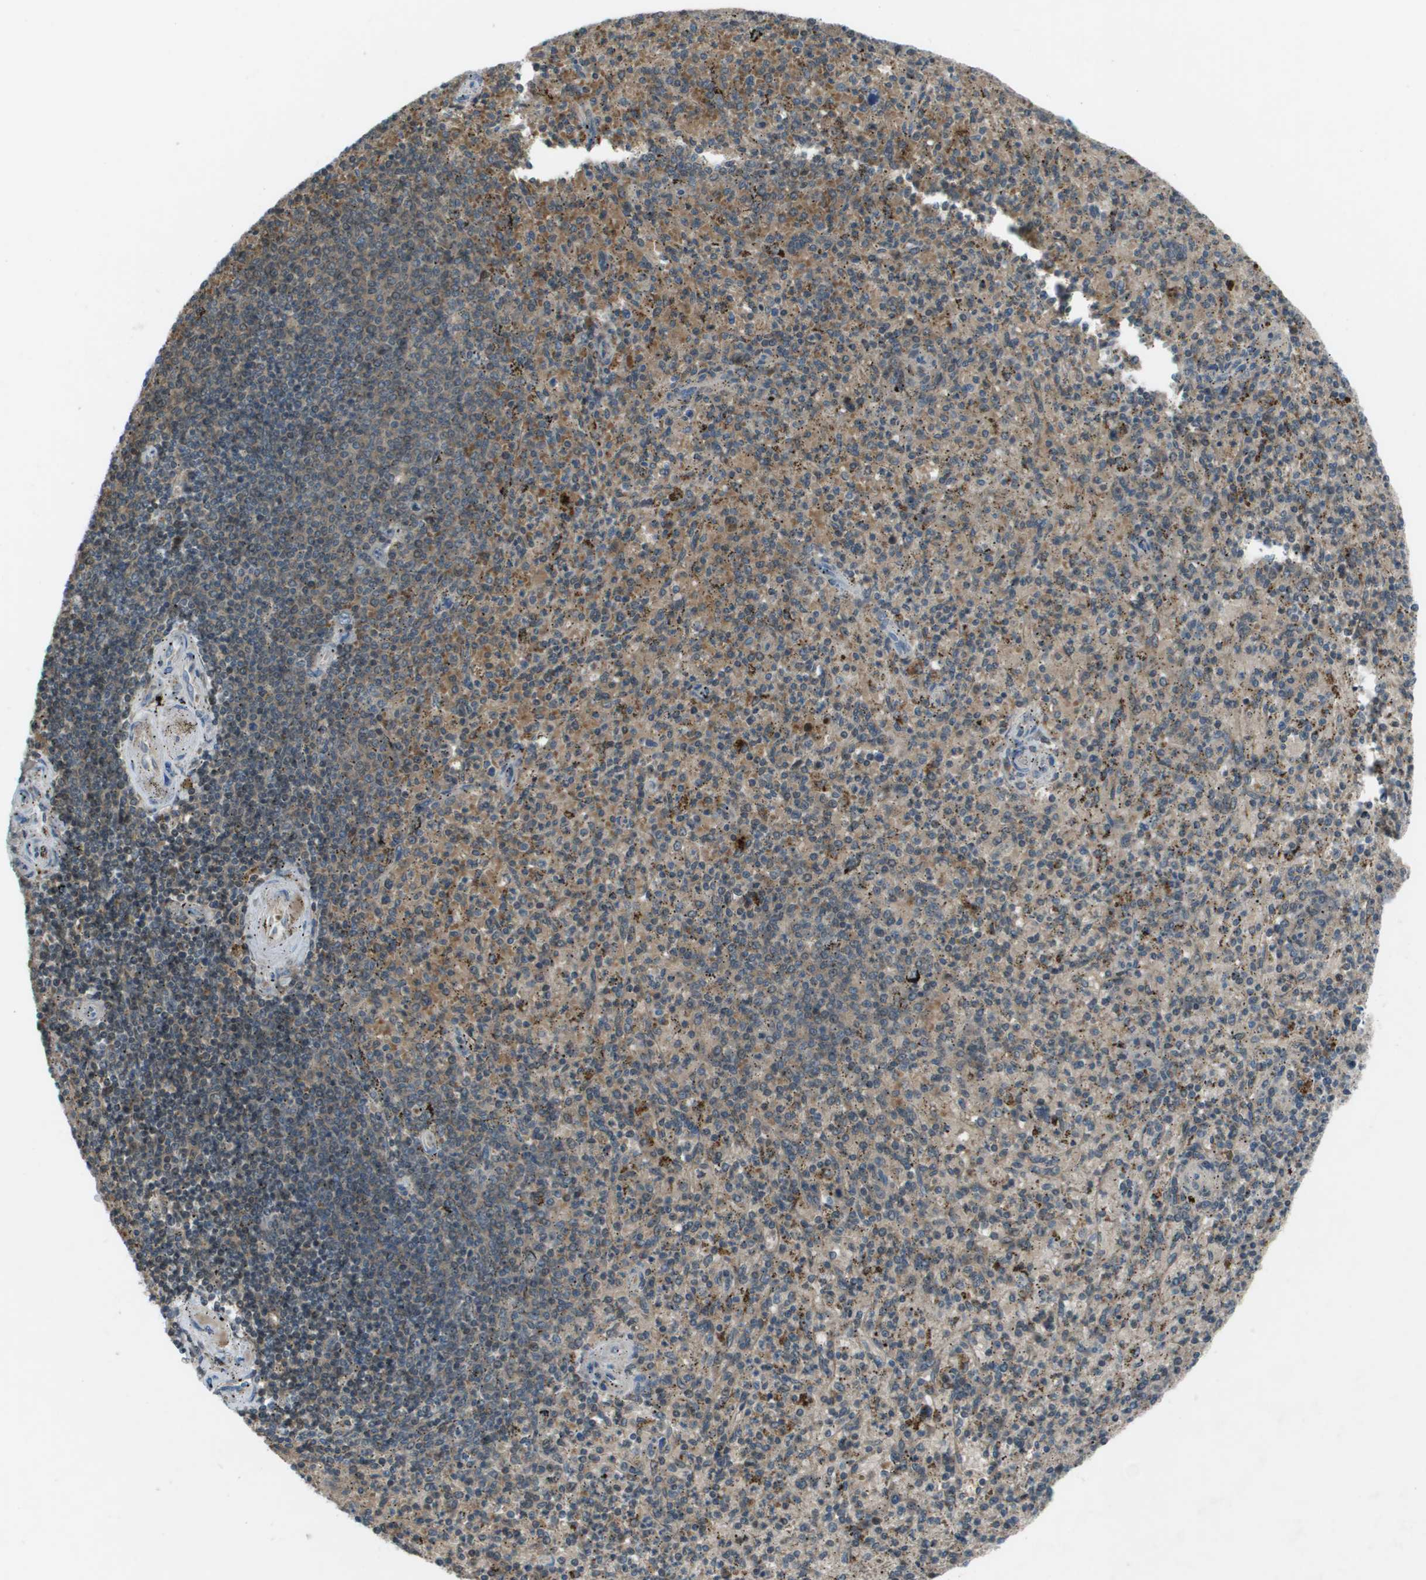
{"staining": {"intensity": "moderate", "quantity": "25%-75%", "location": "cytoplasmic/membranous"}, "tissue": "spleen", "cell_type": "Cells in red pulp", "image_type": "normal", "snomed": [{"axis": "morphology", "description": "Normal tissue, NOS"}, {"axis": "topography", "description": "Spleen"}], "caption": "High-magnification brightfield microscopy of unremarkable spleen stained with DAB (brown) and counterstained with hematoxylin (blue). cells in red pulp exhibit moderate cytoplasmic/membranous positivity is identified in about25%-75% of cells.", "gene": "CAMK4", "patient": {"sex": "male", "age": 72}}